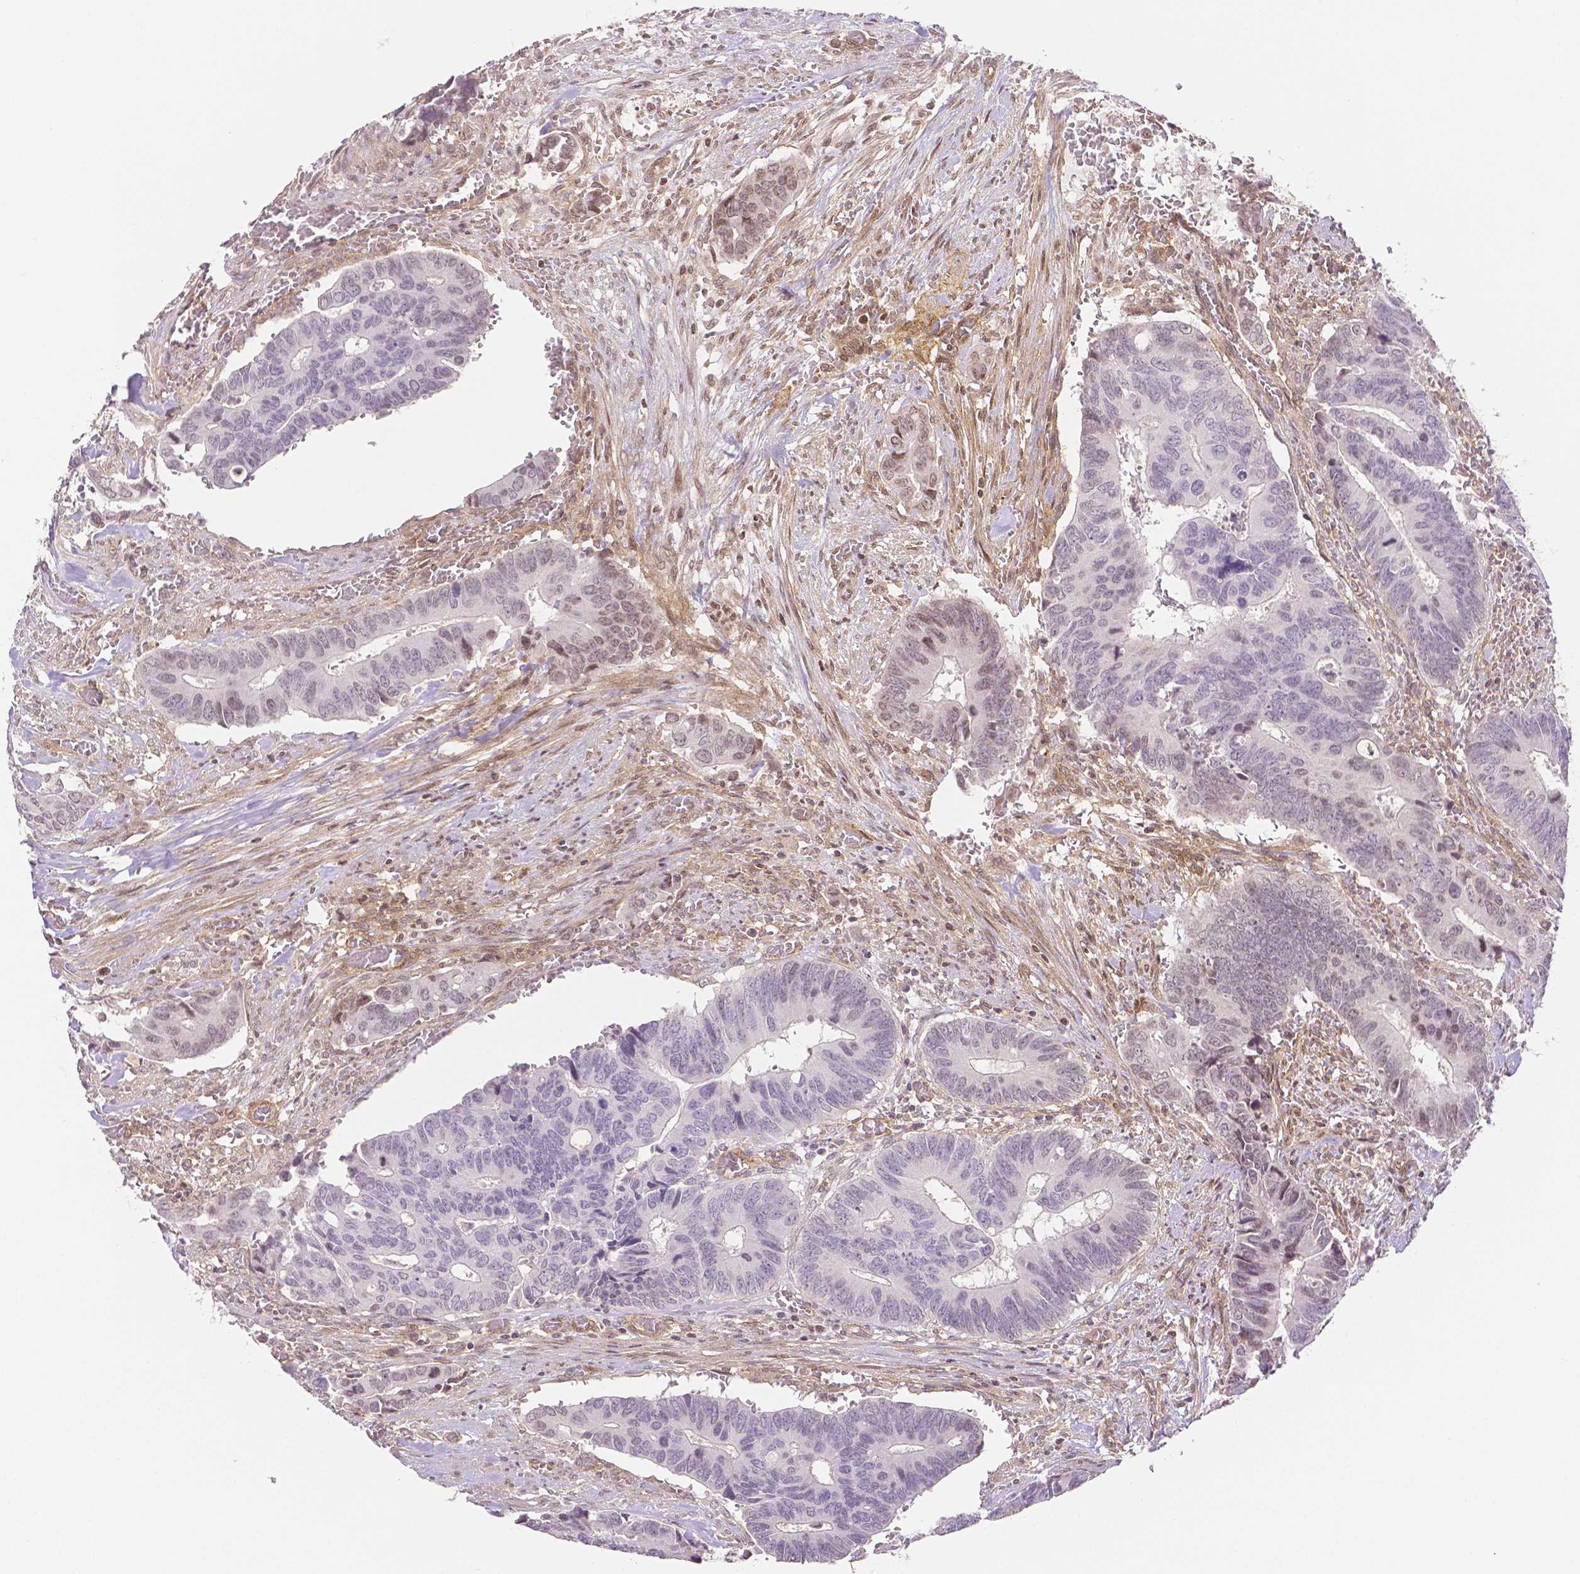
{"staining": {"intensity": "weak", "quantity": "<25%", "location": "nuclear"}, "tissue": "colorectal cancer", "cell_type": "Tumor cells", "image_type": "cancer", "snomed": [{"axis": "morphology", "description": "Adenocarcinoma, NOS"}, {"axis": "topography", "description": "Colon"}], "caption": "This photomicrograph is of colorectal cancer (adenocarcinoma) stained with IHC to label a protein in brown with the nuclei are counter-stained blue. There is no positivity in tumor cells. (Stains: DAB immunohistochemistry with hematoxylin counter stain, Microscopy: brightfield microscopy at high magnification).", "gene": "THY1", "patient": {"sex": "male", "age": 49}}